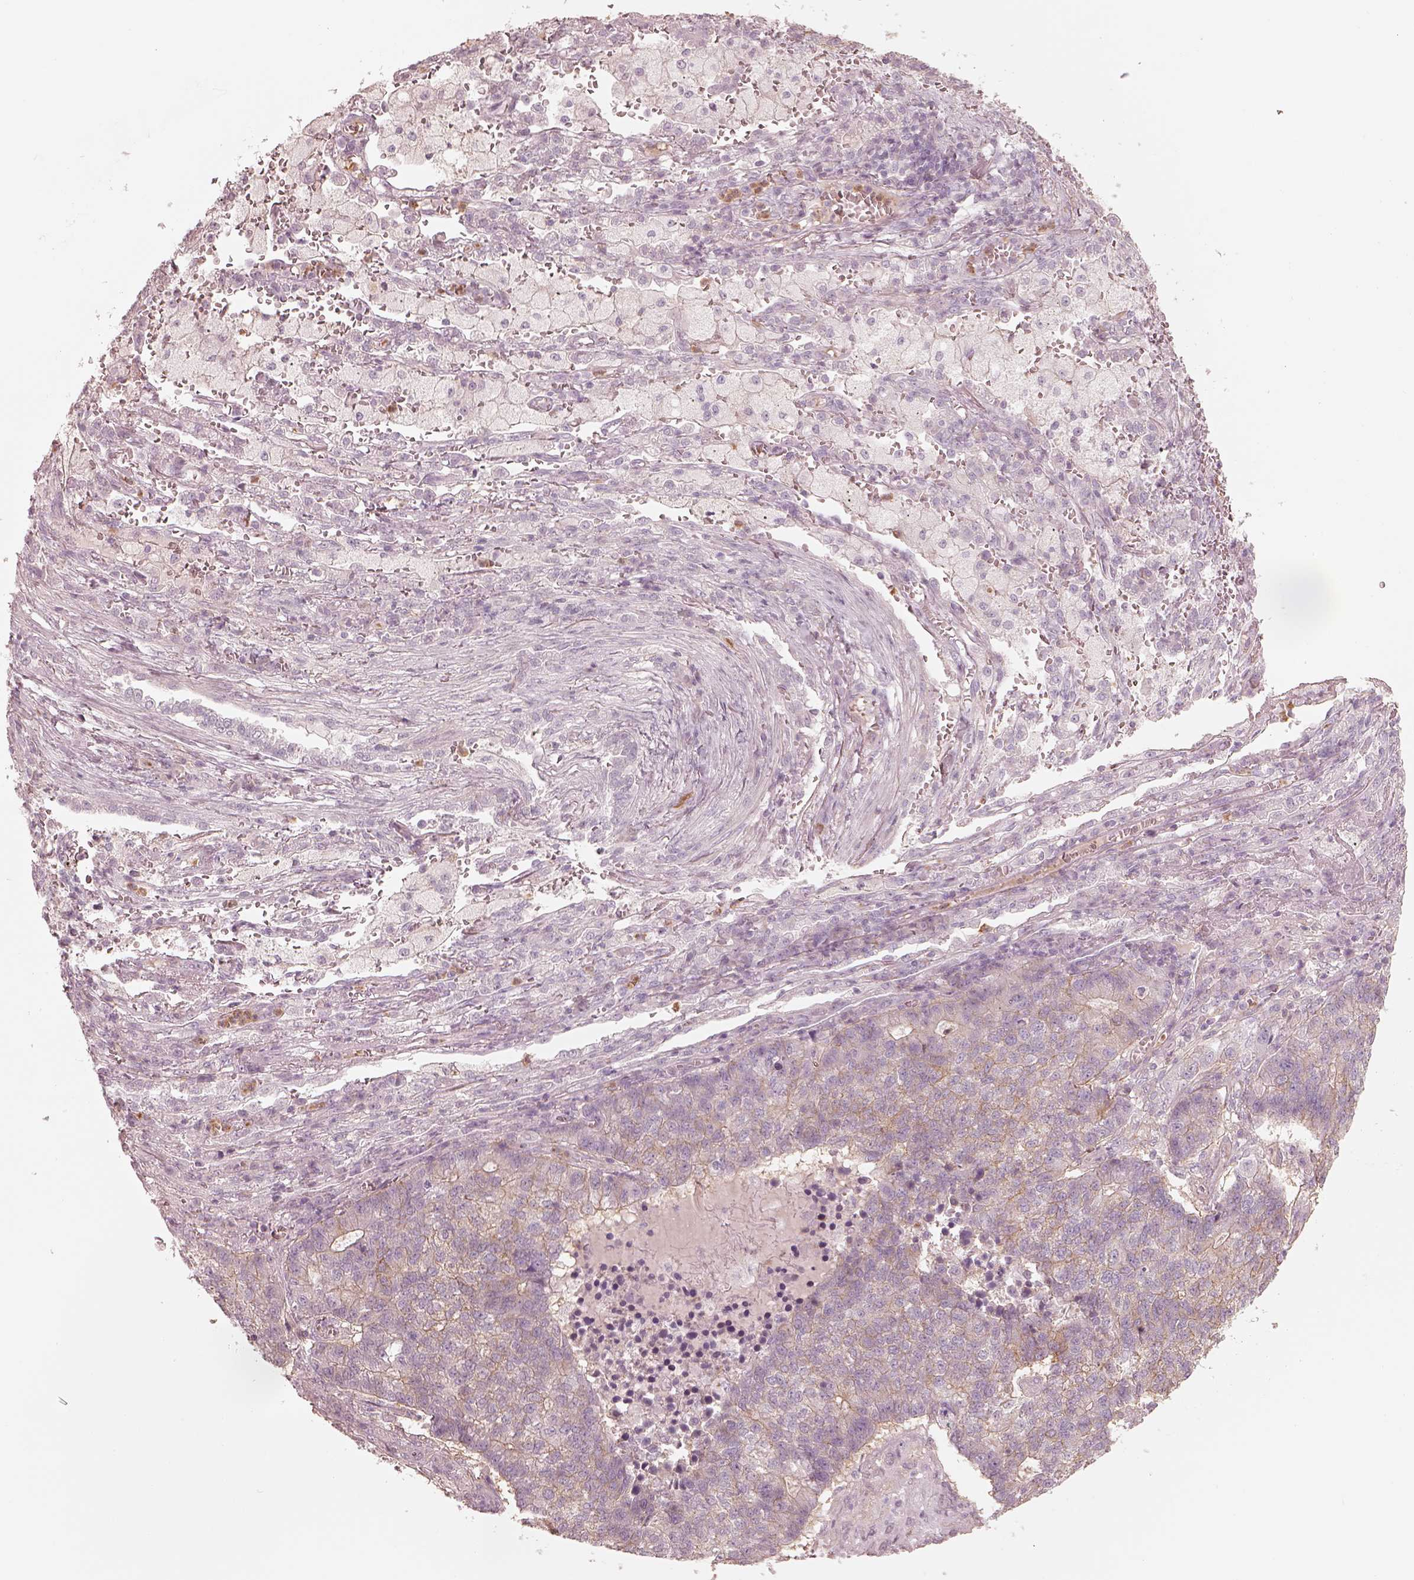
{"staining": {"intensity": "weak", "quantity": "25%-75%", "location": "cytoplasmic/membranous"}, "tissue": "lung cancer", "cell_type": "Tumor cells", "image_type": "cancer", "snomed": [{"axis": "morphology", "description": "Adenocarcinoma, NOS"}, {"axis": "topography", "description": "Lung"}], "caption": "Lung cancer stained for a protein reveals weak cytoplasmic/membranous positivity in tumor cells.", "gene": "GPRIN1", "patient": {"sex": "male", "age": 57}}